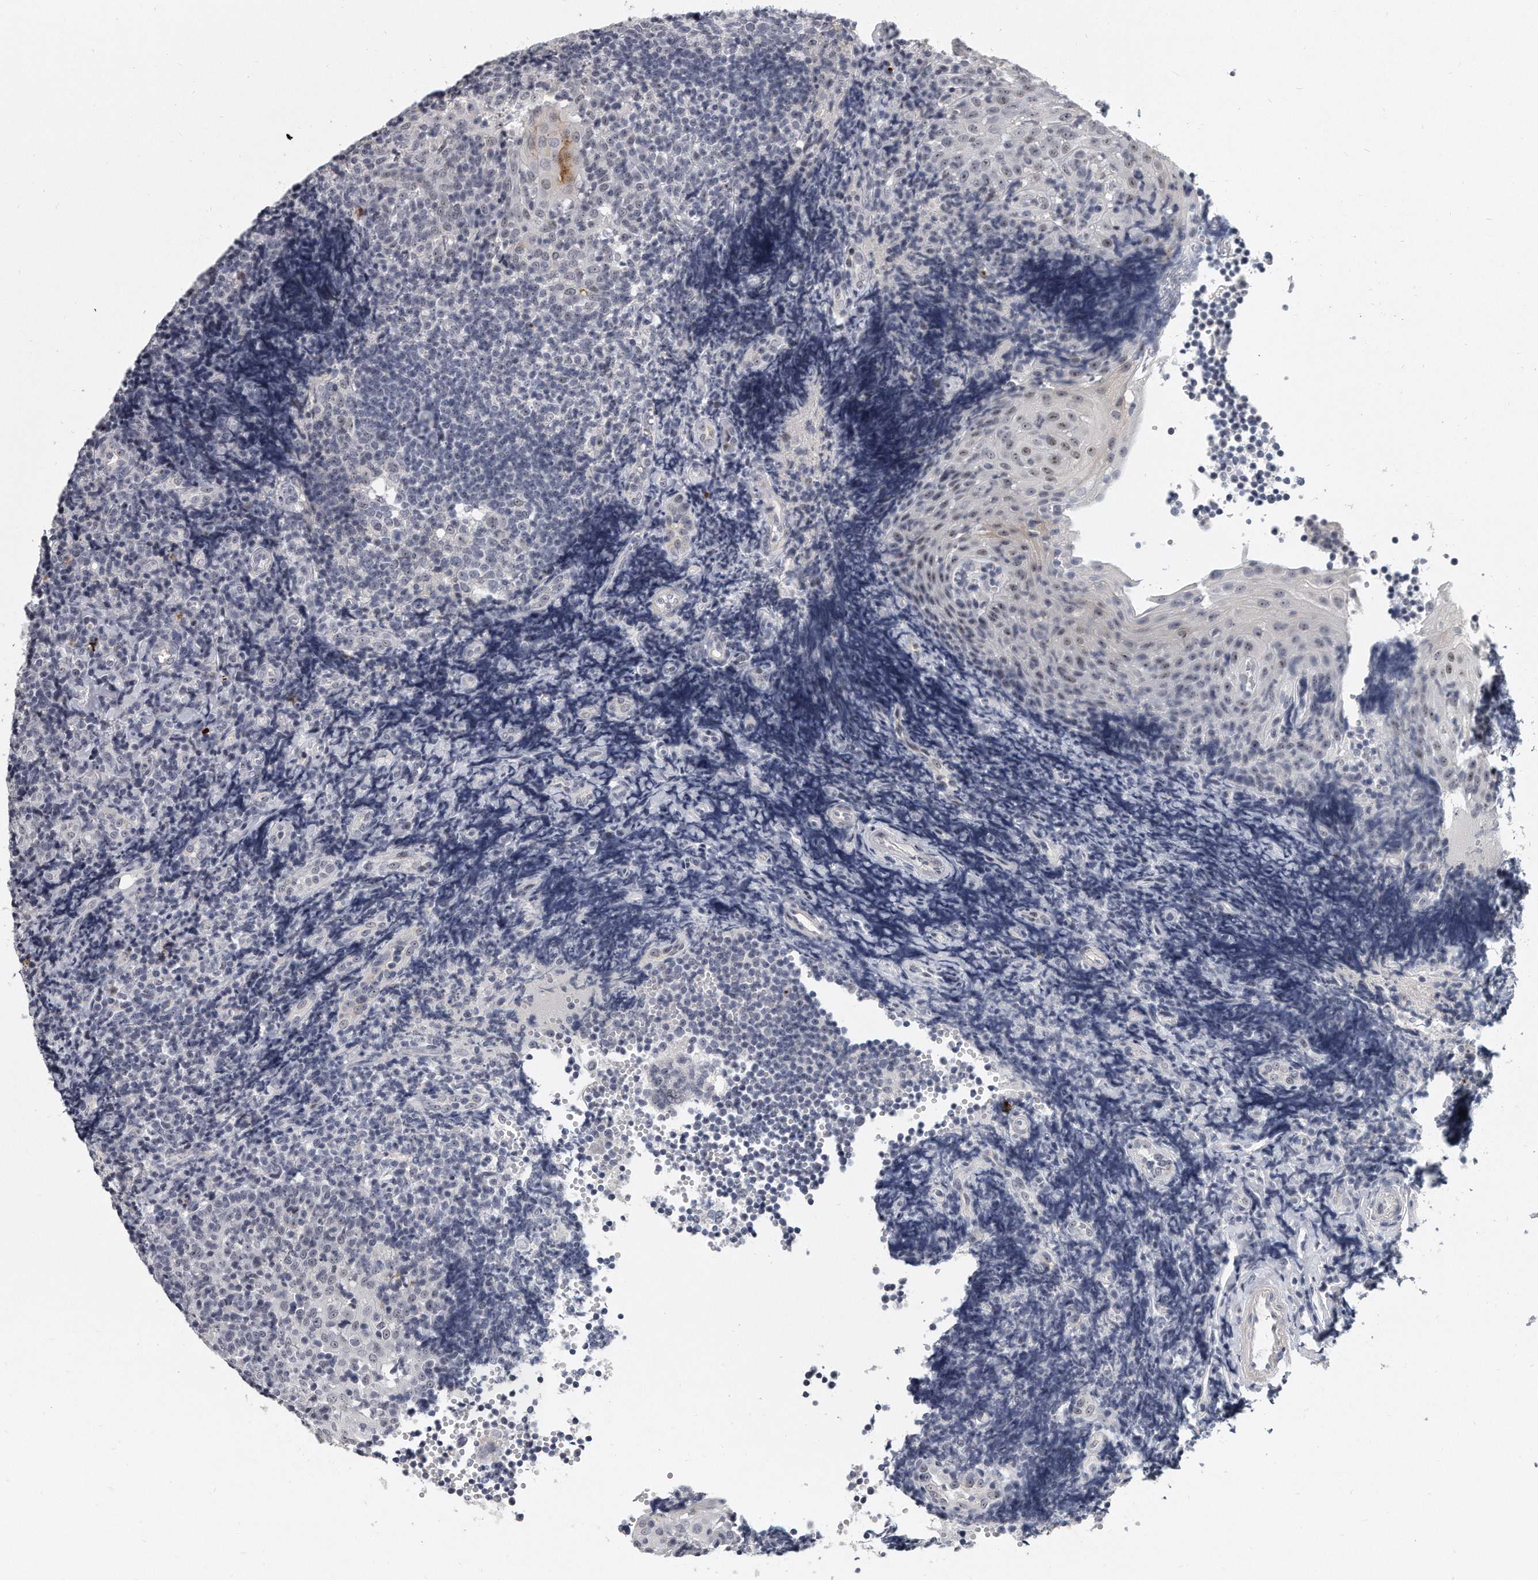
{"staining": {"intensity": "negative", "quantity": "none", "location": "none"}, "tissue": "tonsil", "cell_type": "Germinal center cells", "image_type": "normal", "snomed": [{"axis": "morphology", "description": "Normal tissue, NOS"}, {"axis": "topography", "description": "Tonsil"}], "caption": "A micrograph of tonsil stained for a protein shows no brown staining in germinal center cells. (Immunohistochemistry, brightfield microscopy, high magnification).", "gene": "TFCP2L1", "patient": {"sex": "female", "age": 40}}